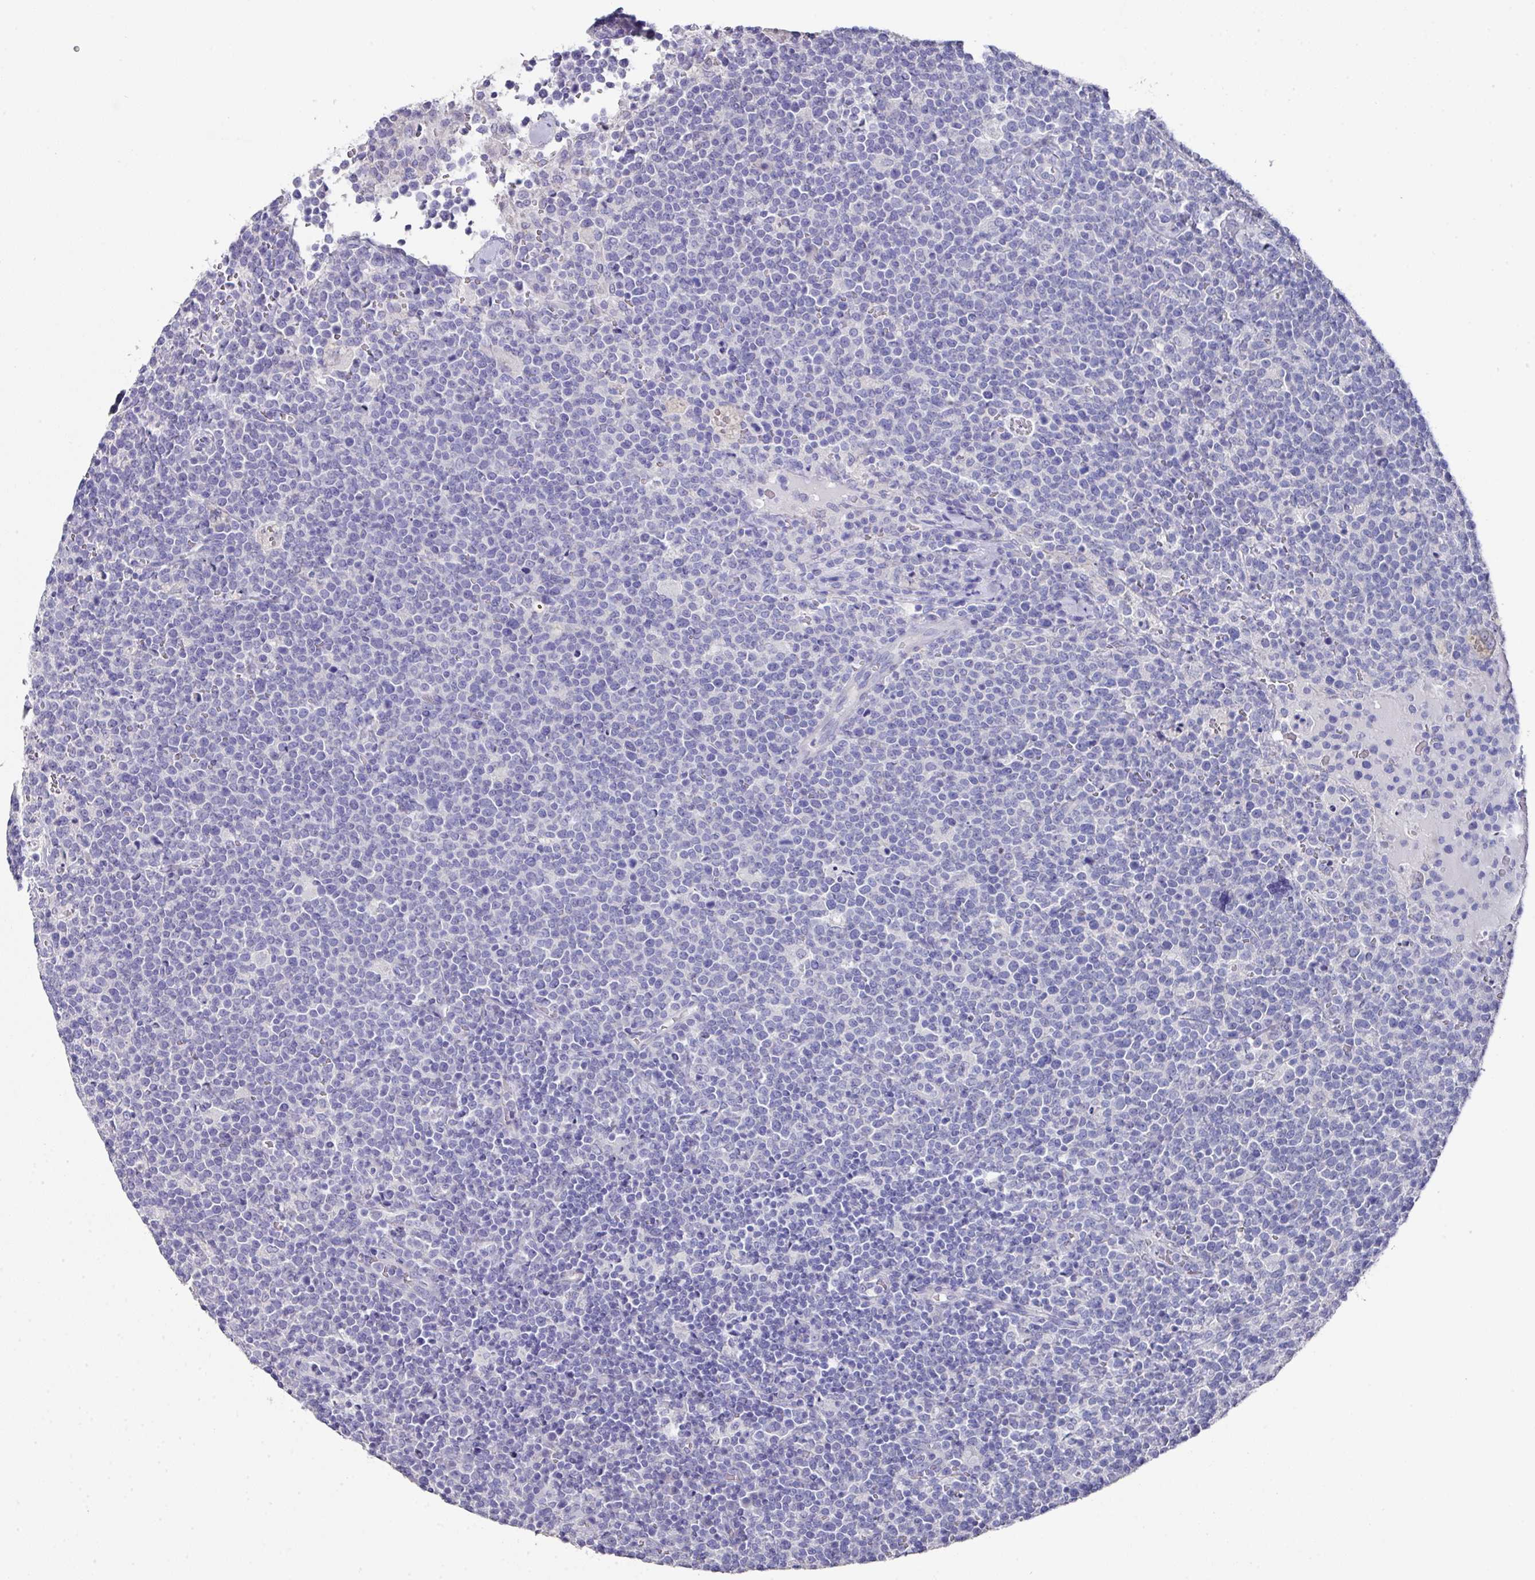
{"staining": {"intensity": "negative", "quantity": "none", "location": "none"}, "tissue": "lymphoma", "cell_type": "Tumor cells", "image_type": "cancer", "snomed": [{"axis": "morphology", "description": "Malignant lymphoma, non-Hodgkin's type, High grade"}, {"axis": "topography", "description": "Lymph node"}], "caption": "Lymphoma was stained to show a protein in brown. There is no significant expression in tumor cells.", "gene": "DAZL", "patient": {"sex": "male", "age": 61}}